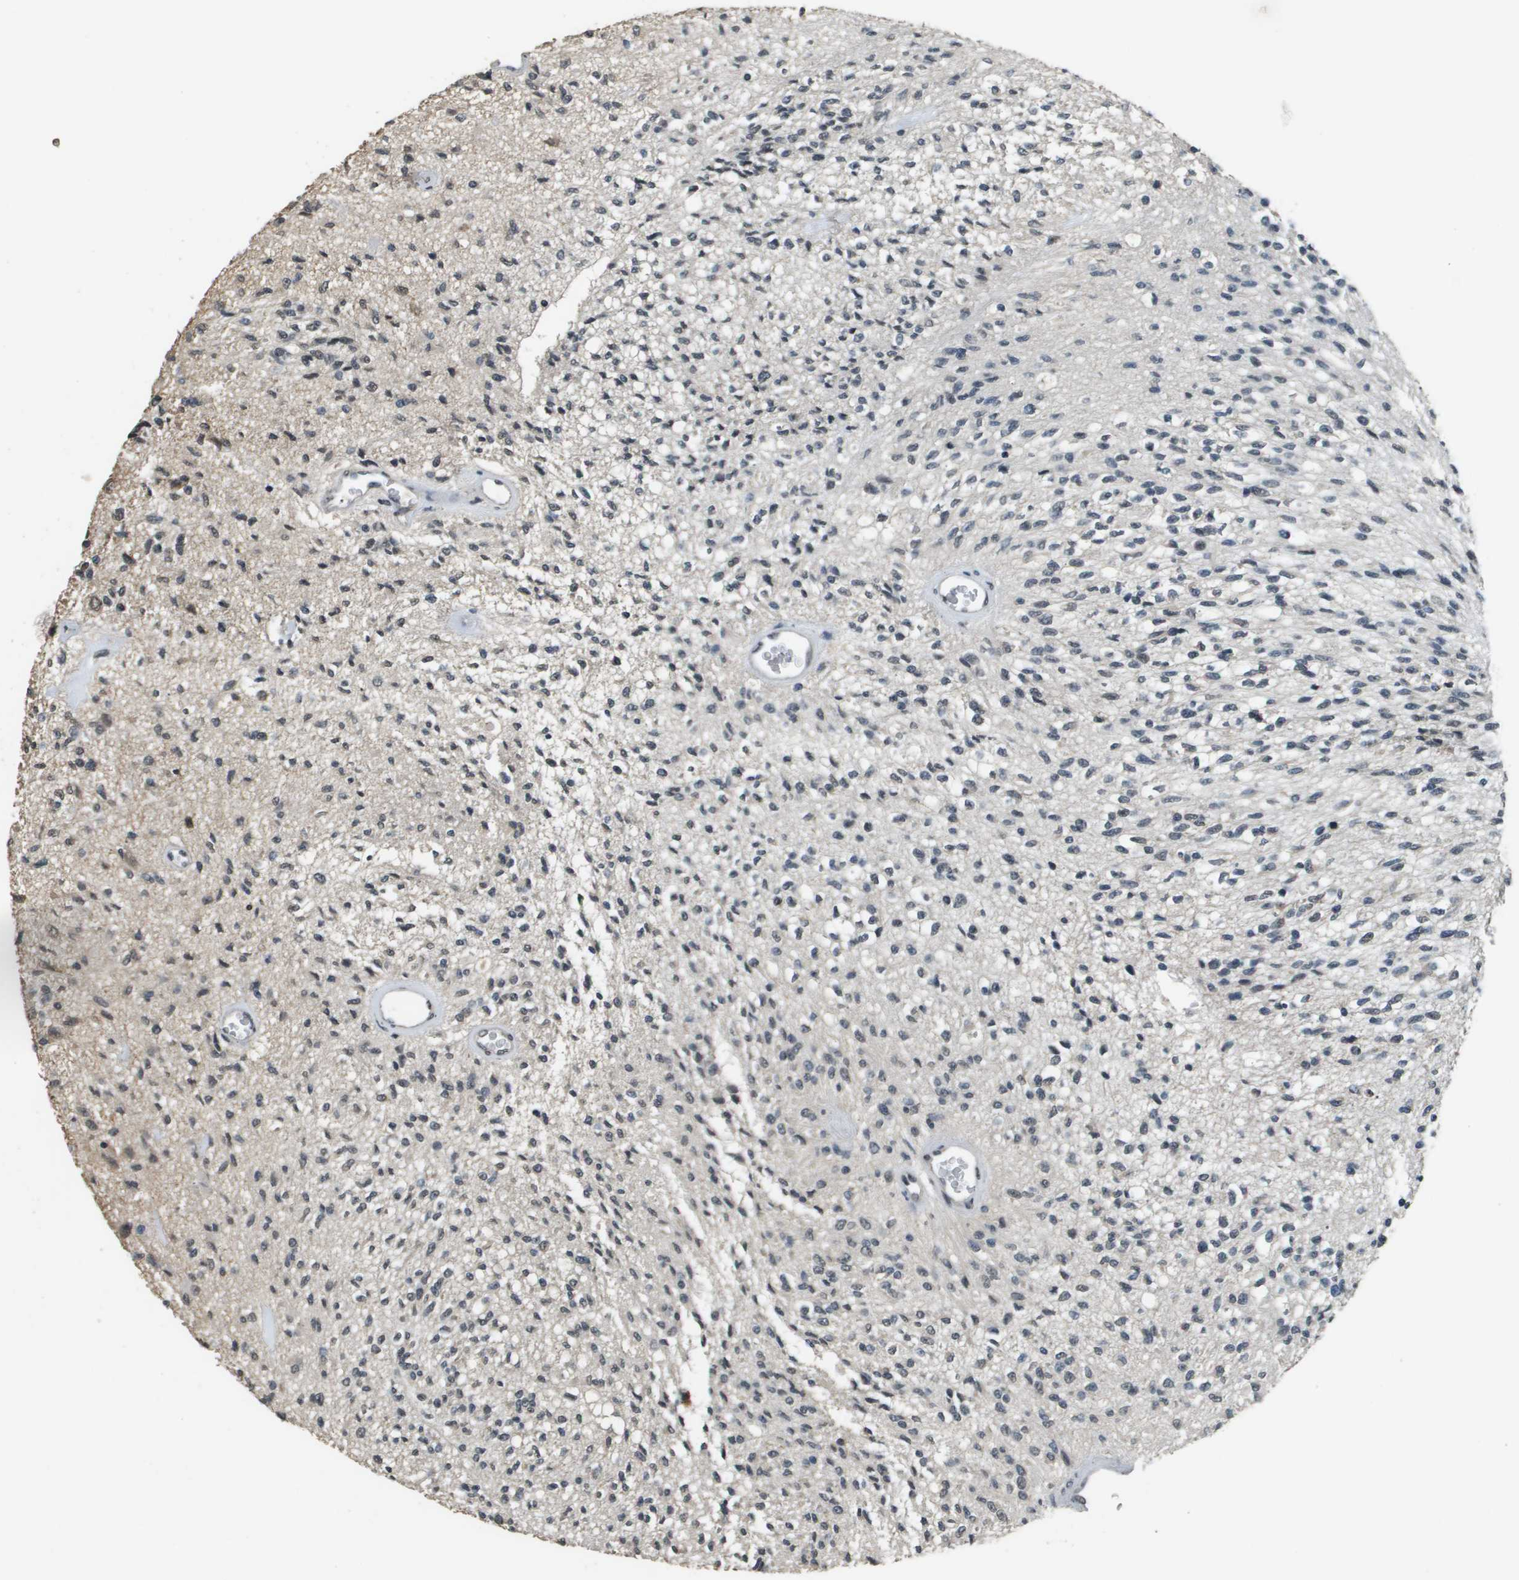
{"staining": {"intensity": "weak", "quantity": "25%-75%", "location": "nuclear"}, "tissue": "glioma", "cell_type": "Tumor cells", "image_type": "cancer", "snomed": [{"axis": "morphology", "description": "Normal tissue, NOS"}, {"axis": "morphology", "description": "Glioma, malignant, High grade"}, {"axis": "topography", "description": "Cerebral cortex"}], "caption": "IHC (DAB (3,3'-diaminobenzidine)) staining of human glioma exhibits weak nuclear protein expression in approximately 25%-75% of tumor cells.", "gene": "FANCC", "patient": {"sex": "male", "age": 77}}